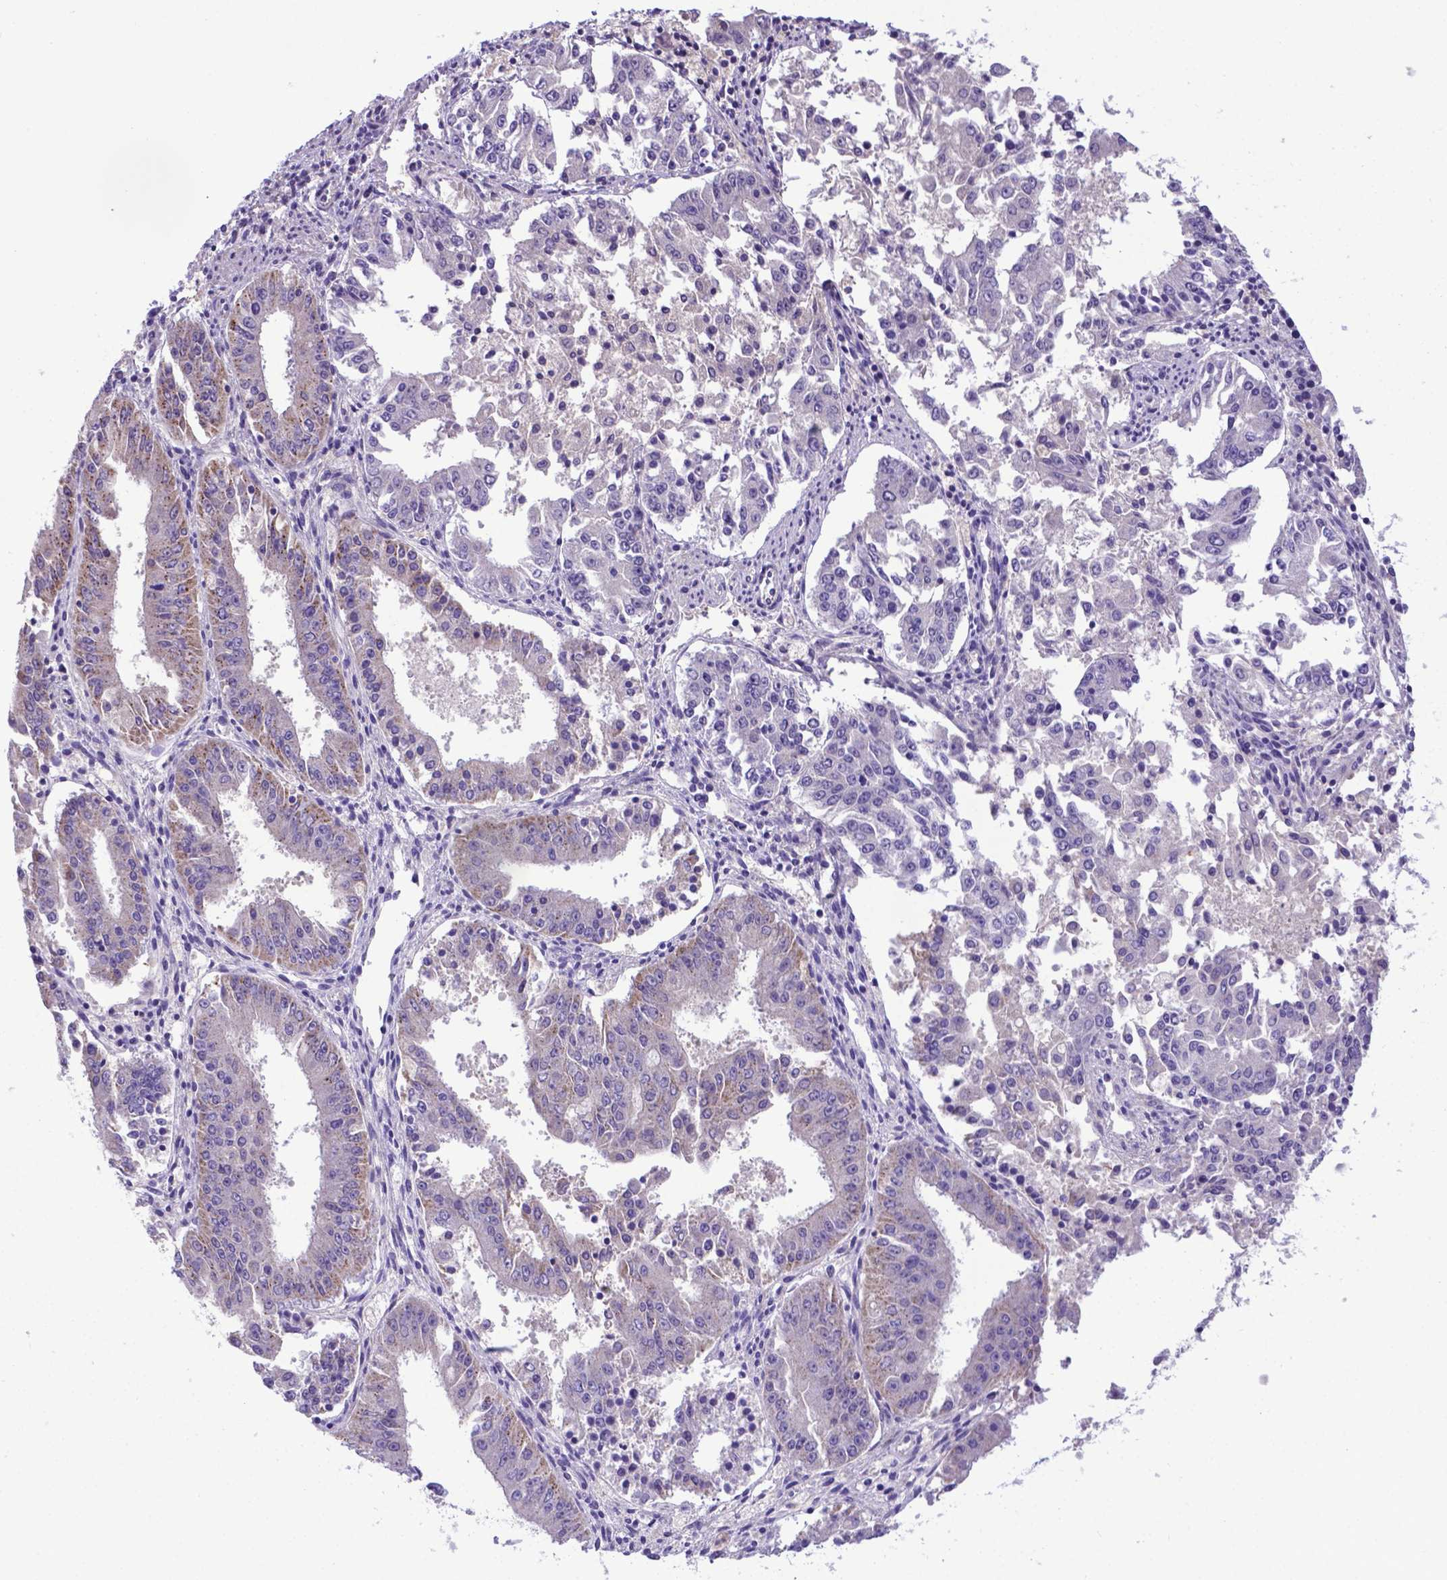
{"staining": {"intensity": "weak", "quantity": "25%-75%", "location": "cytoplasmic/membranous"}, "tissue": "ovarian cancer", "cell_type": "Tumor cells", "image_type": "cancer", "snomed": [{"axis": "morphology", "description": "Carcinoma, endometroid"}, {"axis": "topography", "description": "Ovary"}], "caption": "Human endometroid carcinoma (ovarian) stained with a brown dye exhibits weak cytoplasmic/membranous positive positivity in about 25%-75% of tumor cells.", "gene": "ADRA2B", "patient": {"sex": "female", "age": 42}}